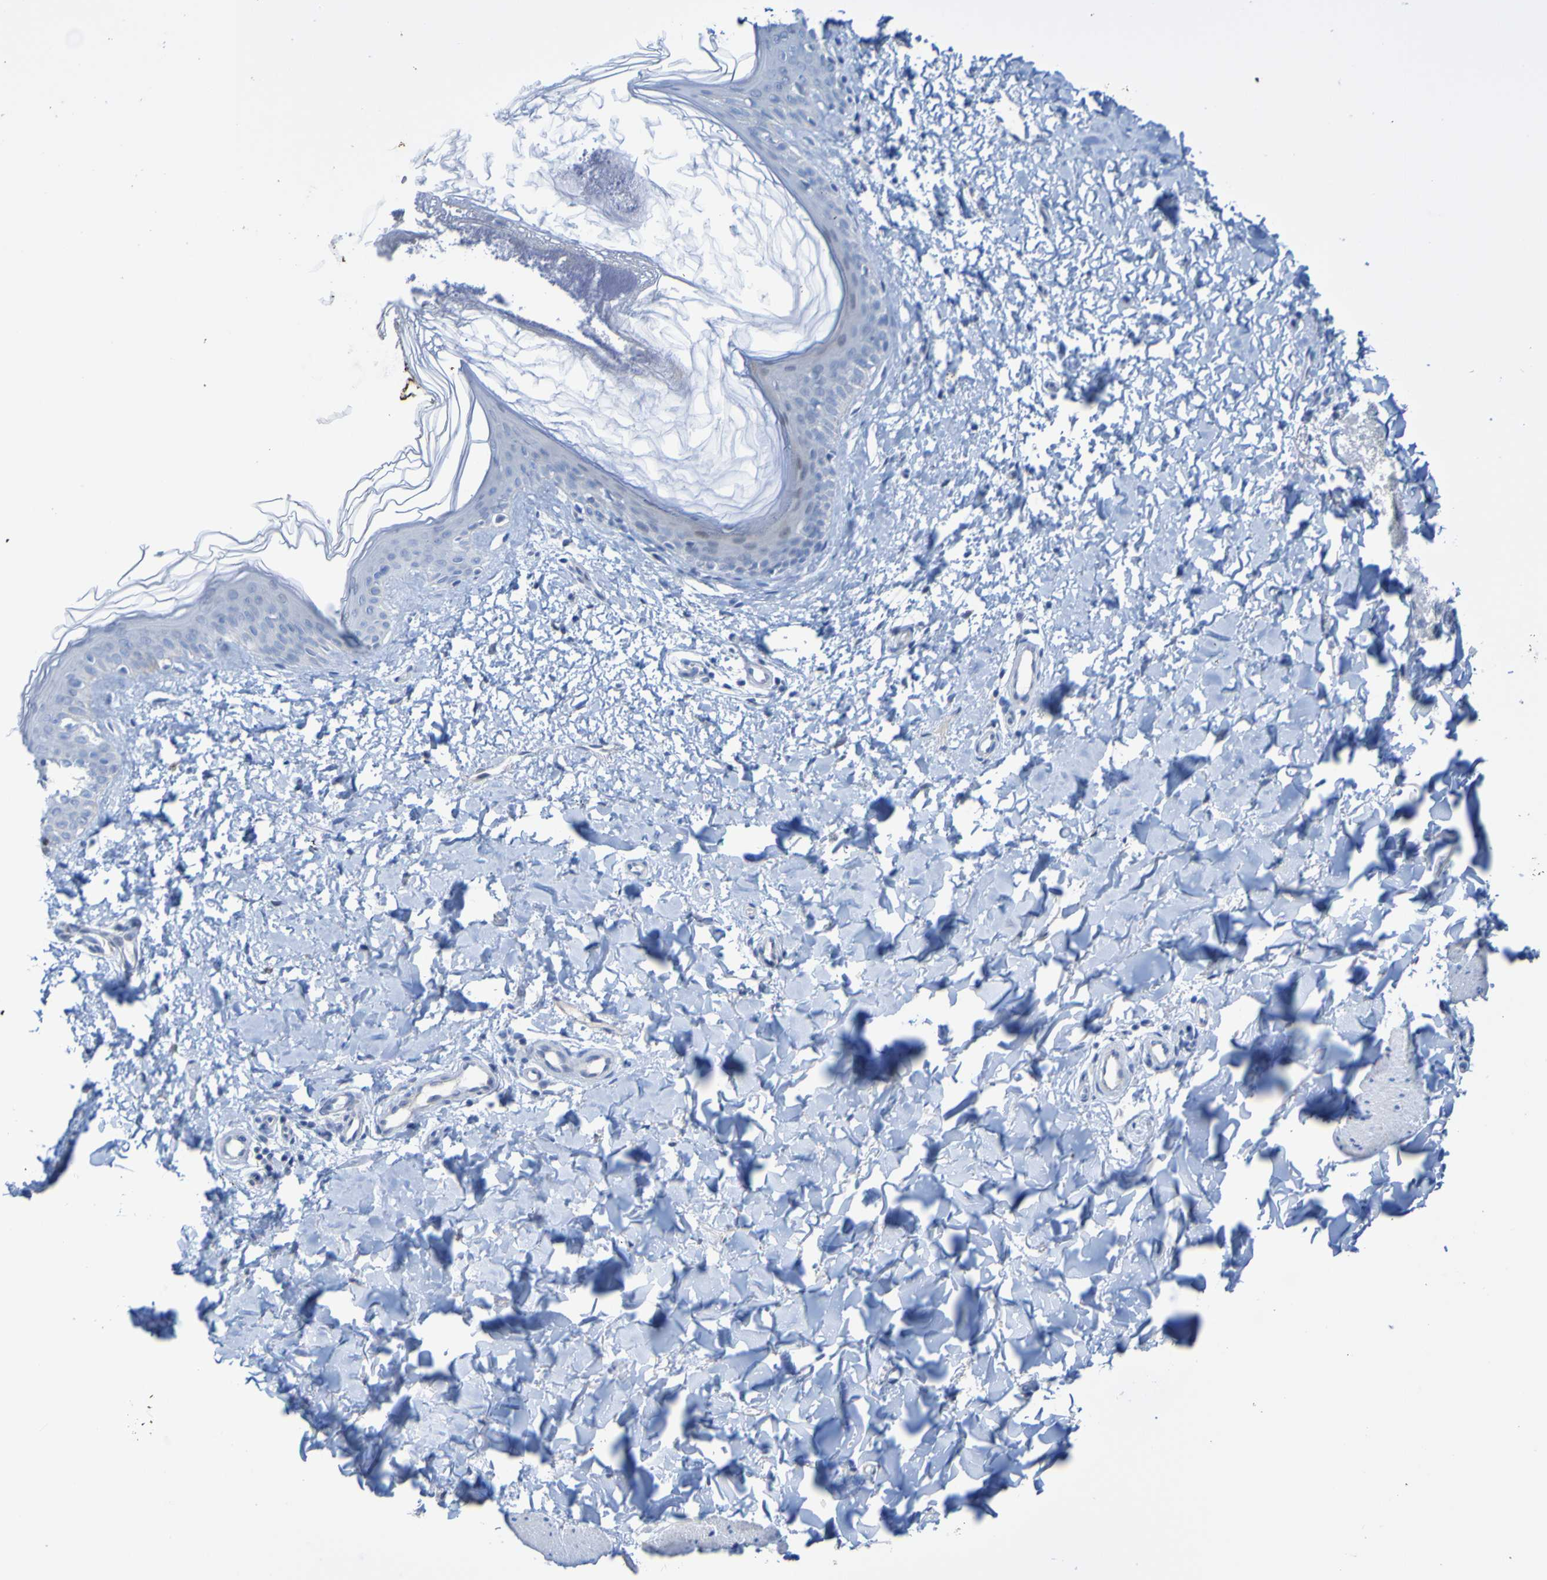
{"staining": {"intensity": "negative", "quantity": "none", "location": "none"}, "tissue": "skin", "cell_type": "Fibroblasts", "image_type": "normal", "snomed": [{"axis": "morphology", "description": "Normal tissue, NOS"}, {"axis": "topography", "description": "Skin"}], "caption": "The histopathology image exhibits no staining of fibroblasts in unremarkable skin.", "gene": "ACMSD", "patient": {"sex": "female", "age": 41}}